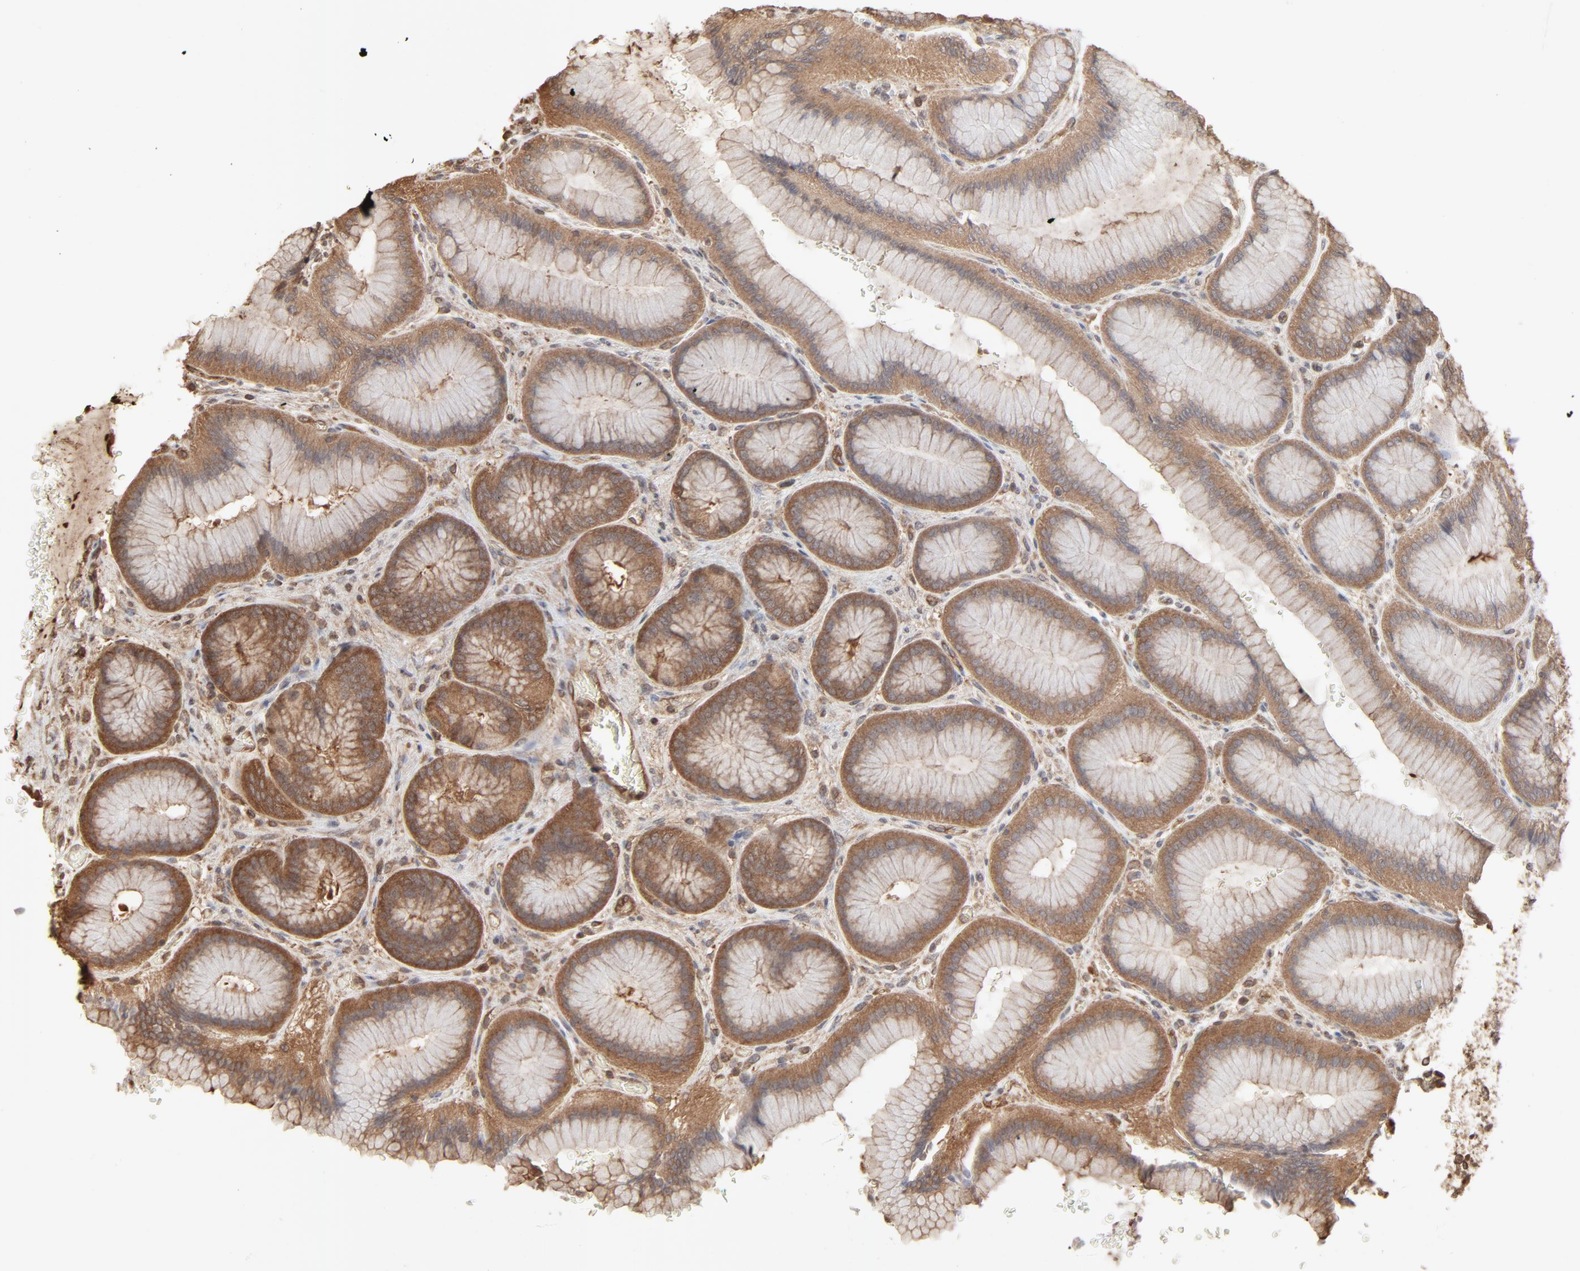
{"staining": {"intensity": "moderate", "quantity": ">75%", "location": "cytoplasmic/membranous"}, "tissue": "stomach", "cell_type": "Glandular cells", "image_type": "normal", "snomed": [{"axis": "morphology", "description": "Normal tissue, NOS"}, {"axis": "morphology", "description": "Adenocarcinoma, NOS"}, {"axis": "topography", "description": "Stomach"}, {"axis": "topography", "description": "Stomach, lower"}], "caption": "Normal stomach demonstrates moderate cytoplasmic/membranous staining in about >75% of glandular cells, visualized by immunohistochemistry. (DAB IHC, brown staining for protein, blue staining for nuclei).", "gene": "PPP2CA", "patient": {"sex": "female", "age": 65}}